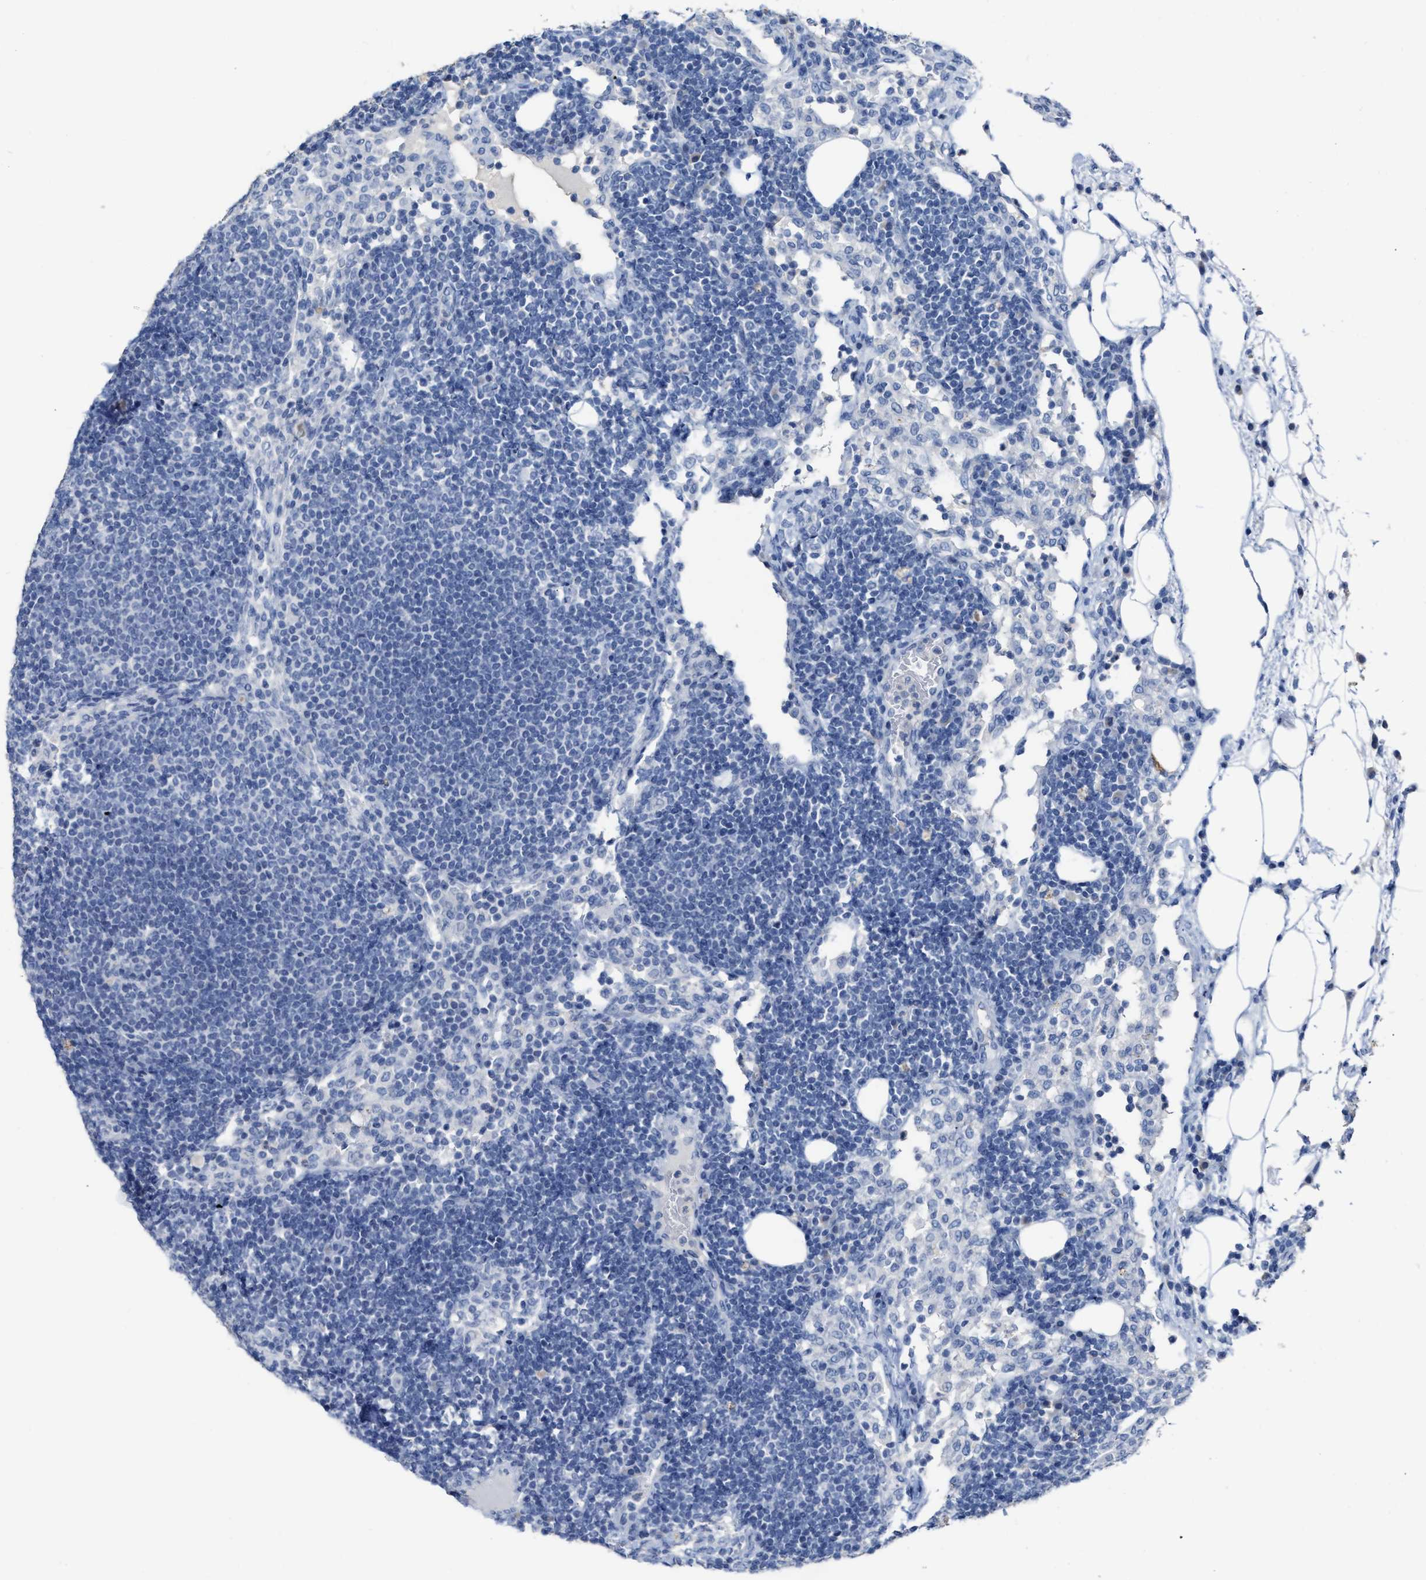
{"staining": {"intensity": "negative", "quantity": "none", "location": "none"}, "tissue": "lymph node", "cell_type": "Germinal center cells", "image_type": "normal", "snomed": [{"axis": "morphology", "description": "Normal tissue, NOS"}, {"axis": "morphology", "description": "Carcinoid, malignant, NOS"}, {"axis": "topography", "description": "Lymph node"}], "caption": "Immunohistochemical staining of benign human lymph node demonstrates no significant staining in germinal center cells. (DAB (3,3'-diaminobenzidine) IHC with hematoxylin counter stain).", "gene": "CEACAM5", "patient": {"sex": "male", "age": 47}}